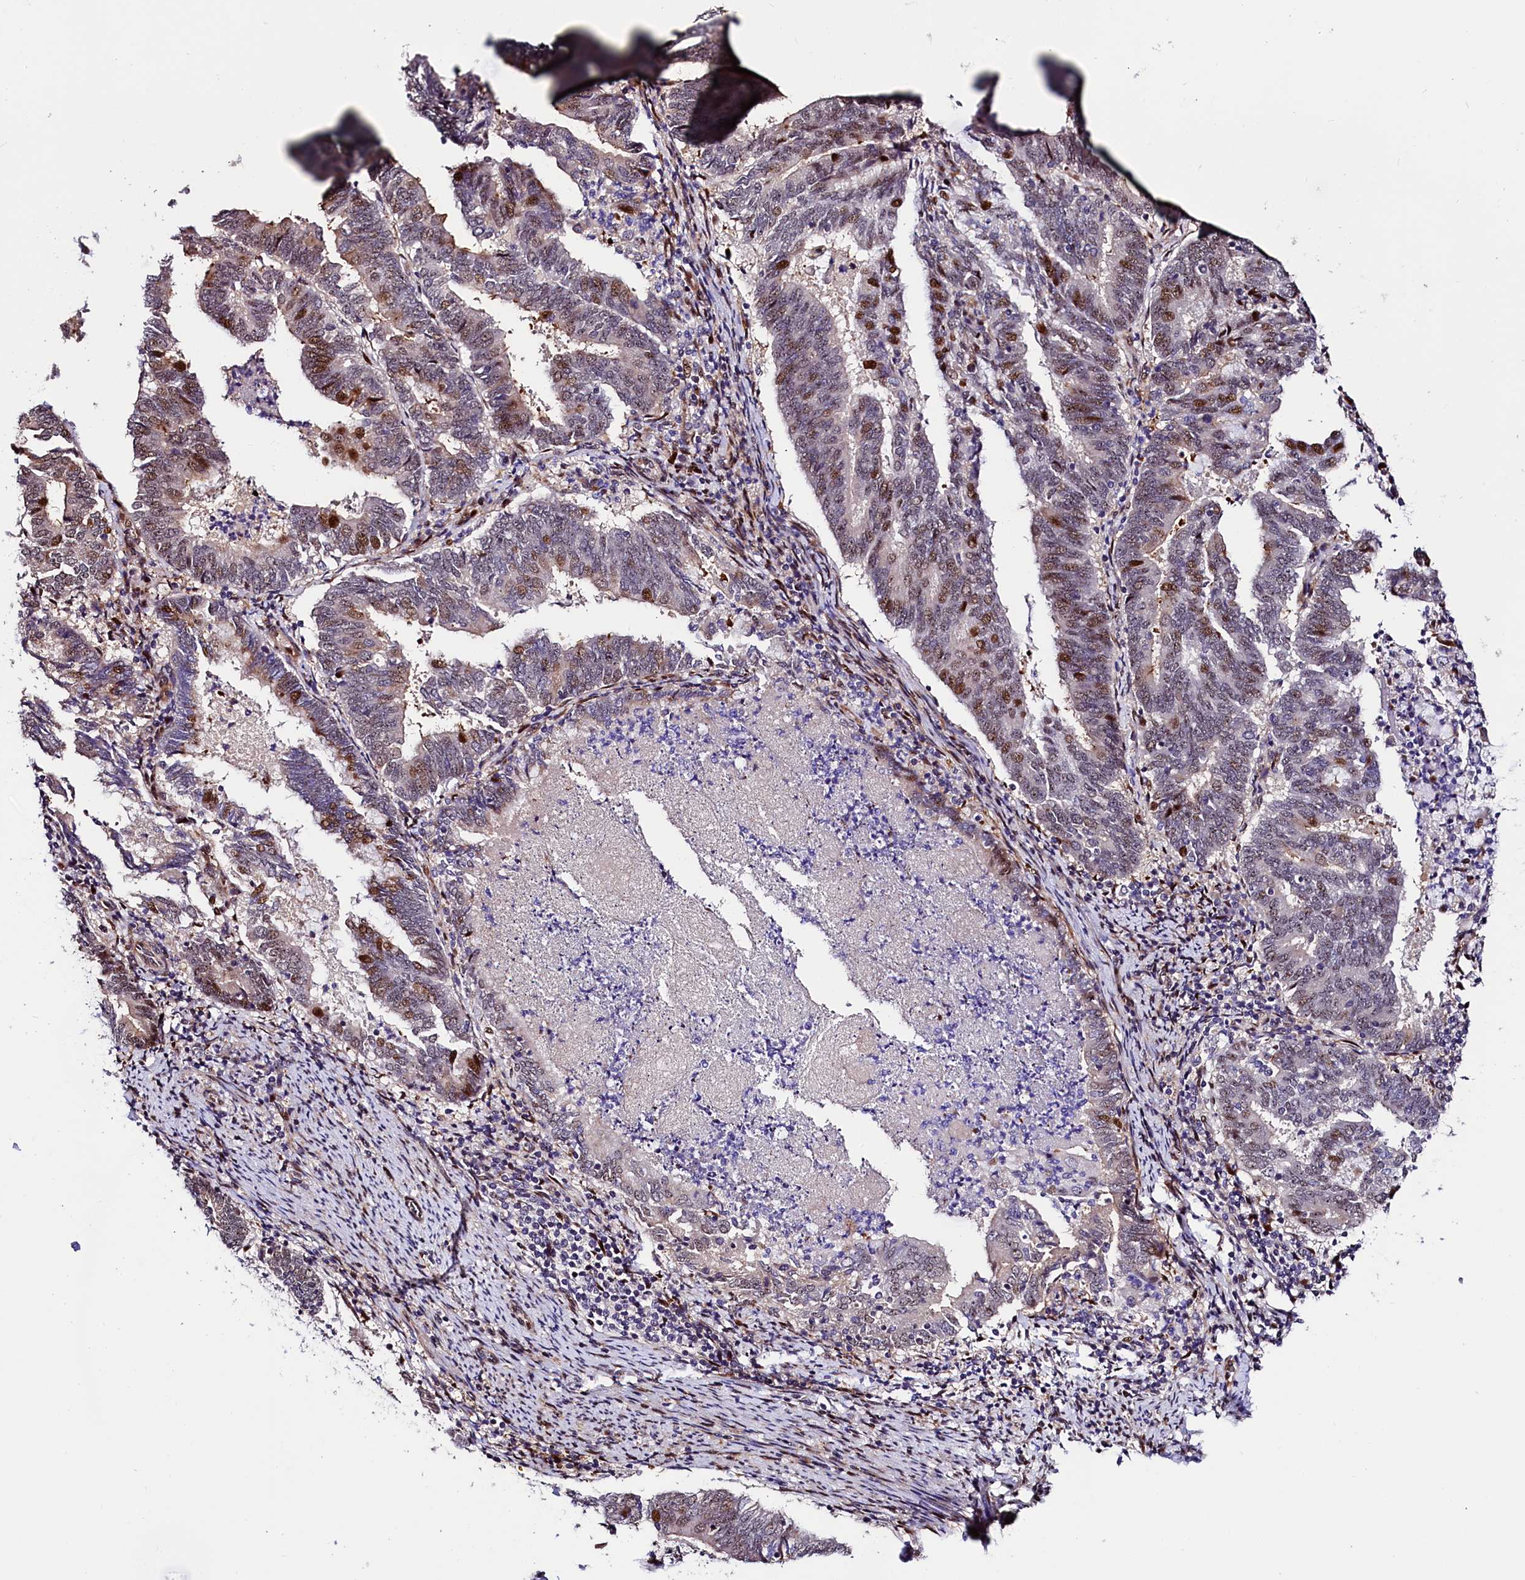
{"staining": {"intensity": "moderate", "quantity": "<25%", "location": "nuclear"}, "tissue": "endometrial cancer", "cell_type": "Tumor cells", "image_type": "cancer", "snomed": [{"axis": "morphology", "description": "Adenocarcinoma, NOS"}, {"axis": "topography", "description": "Endometrium"}], "caption": "This histopathology image displays endometrial adenocarcinoma stained with IHC to label a protein in brown. The nuclear of tumor cells show moderate positivity for the protein. Nuclei are counter-stained blue.", "gene": "TRMT112", "patient": {"sex": "female", "age": 80}}